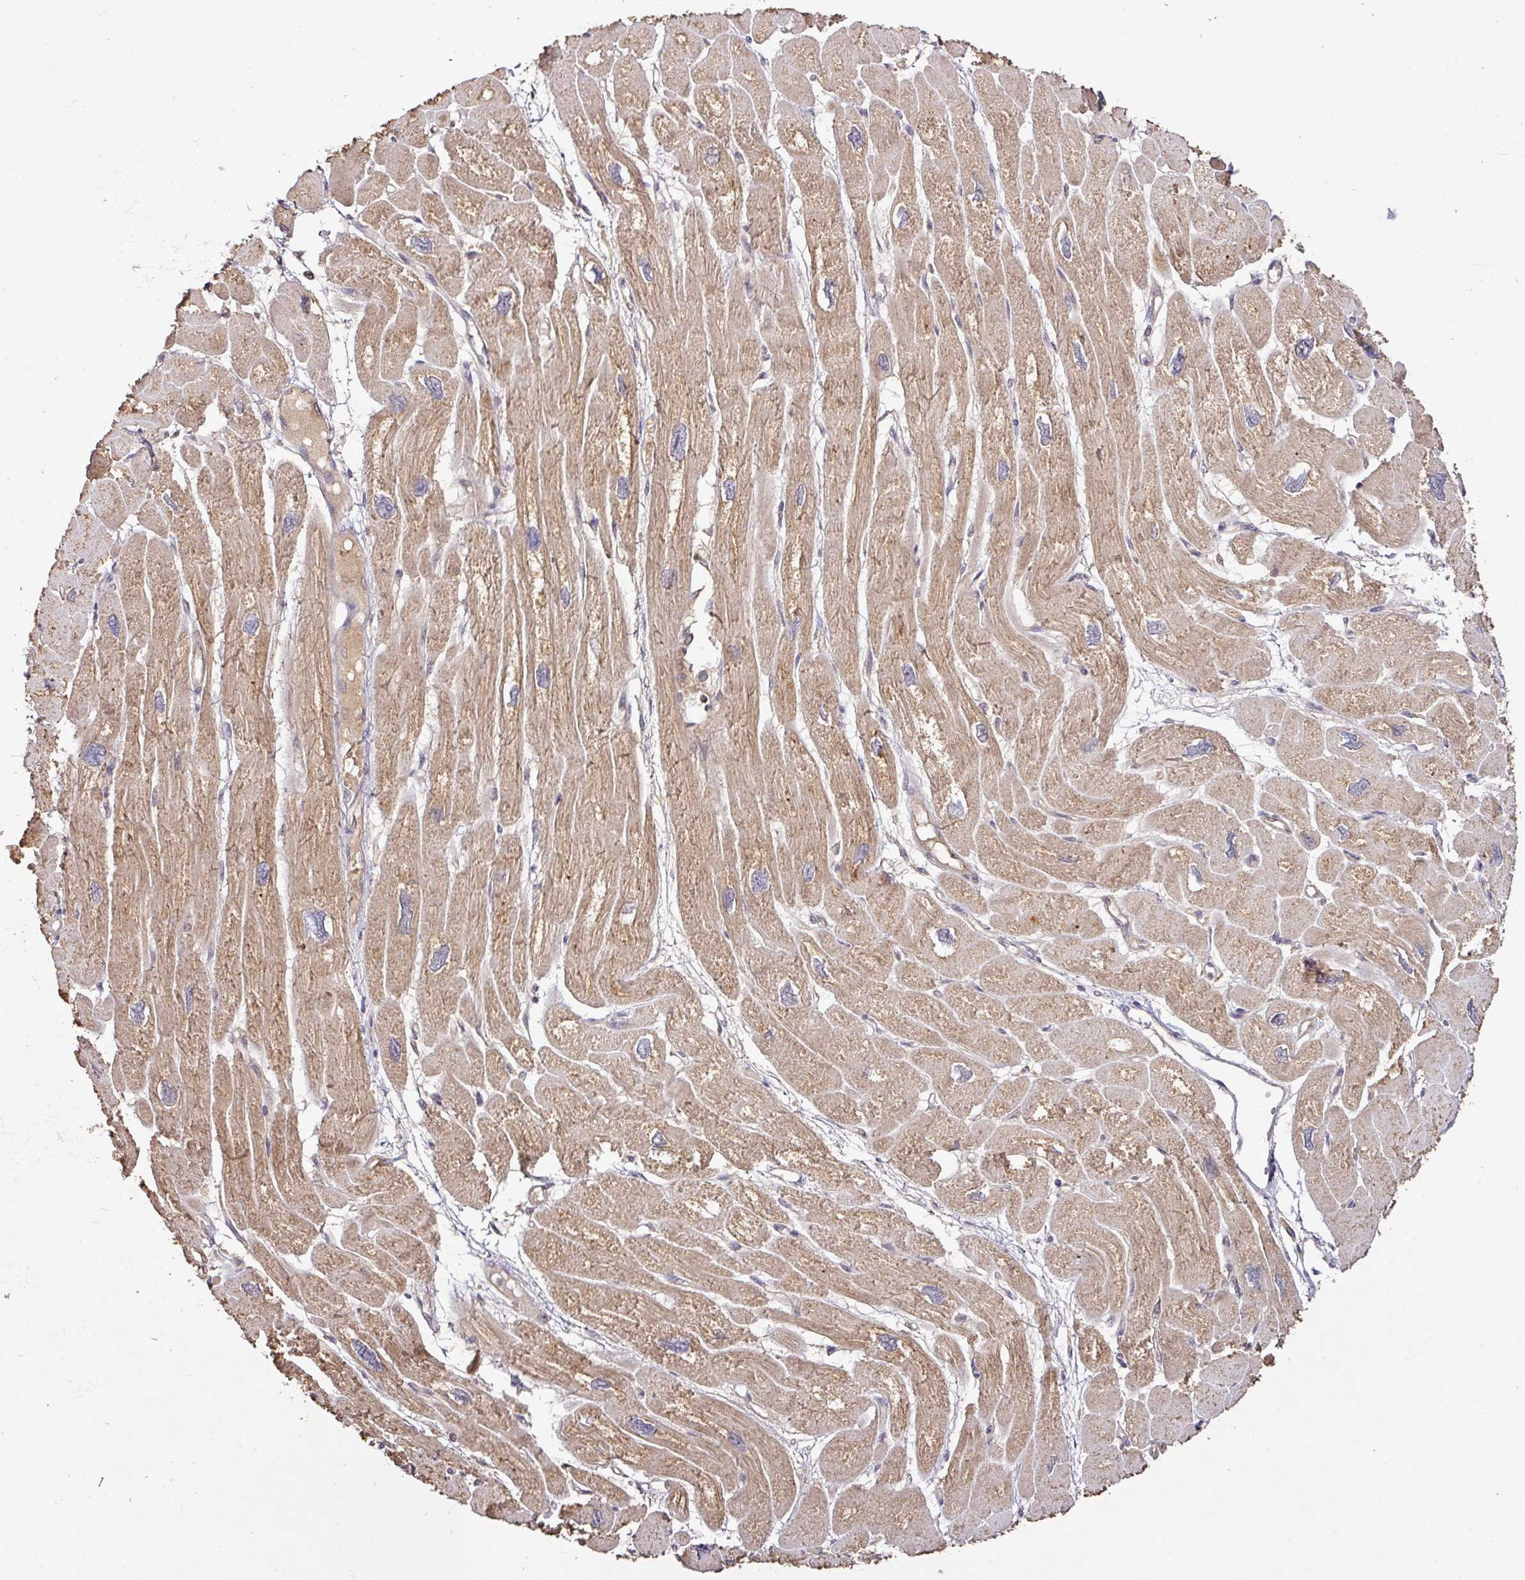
{"staining": {"intensity": "moderate", "quantity": ">75%", "location": "cytoplasmic/membranous"}, "tissue": "heart muscle", "cell_type": "Cardiomyocytes", "image_type": "normal", "snomed": [{"axis": "morphology", "description": "Normal tissue, NOS"}, {"axis": "topography", "description": "Heart"}], "caption": "Moderate cytoplasmic/membranous expression for a protein is present in about >75% of cardiomyocytes of benign heart muscle using immunohistochemistry (IHC).", "gene": "FAIM", "patient": {"sex": "male", "age": 42}}